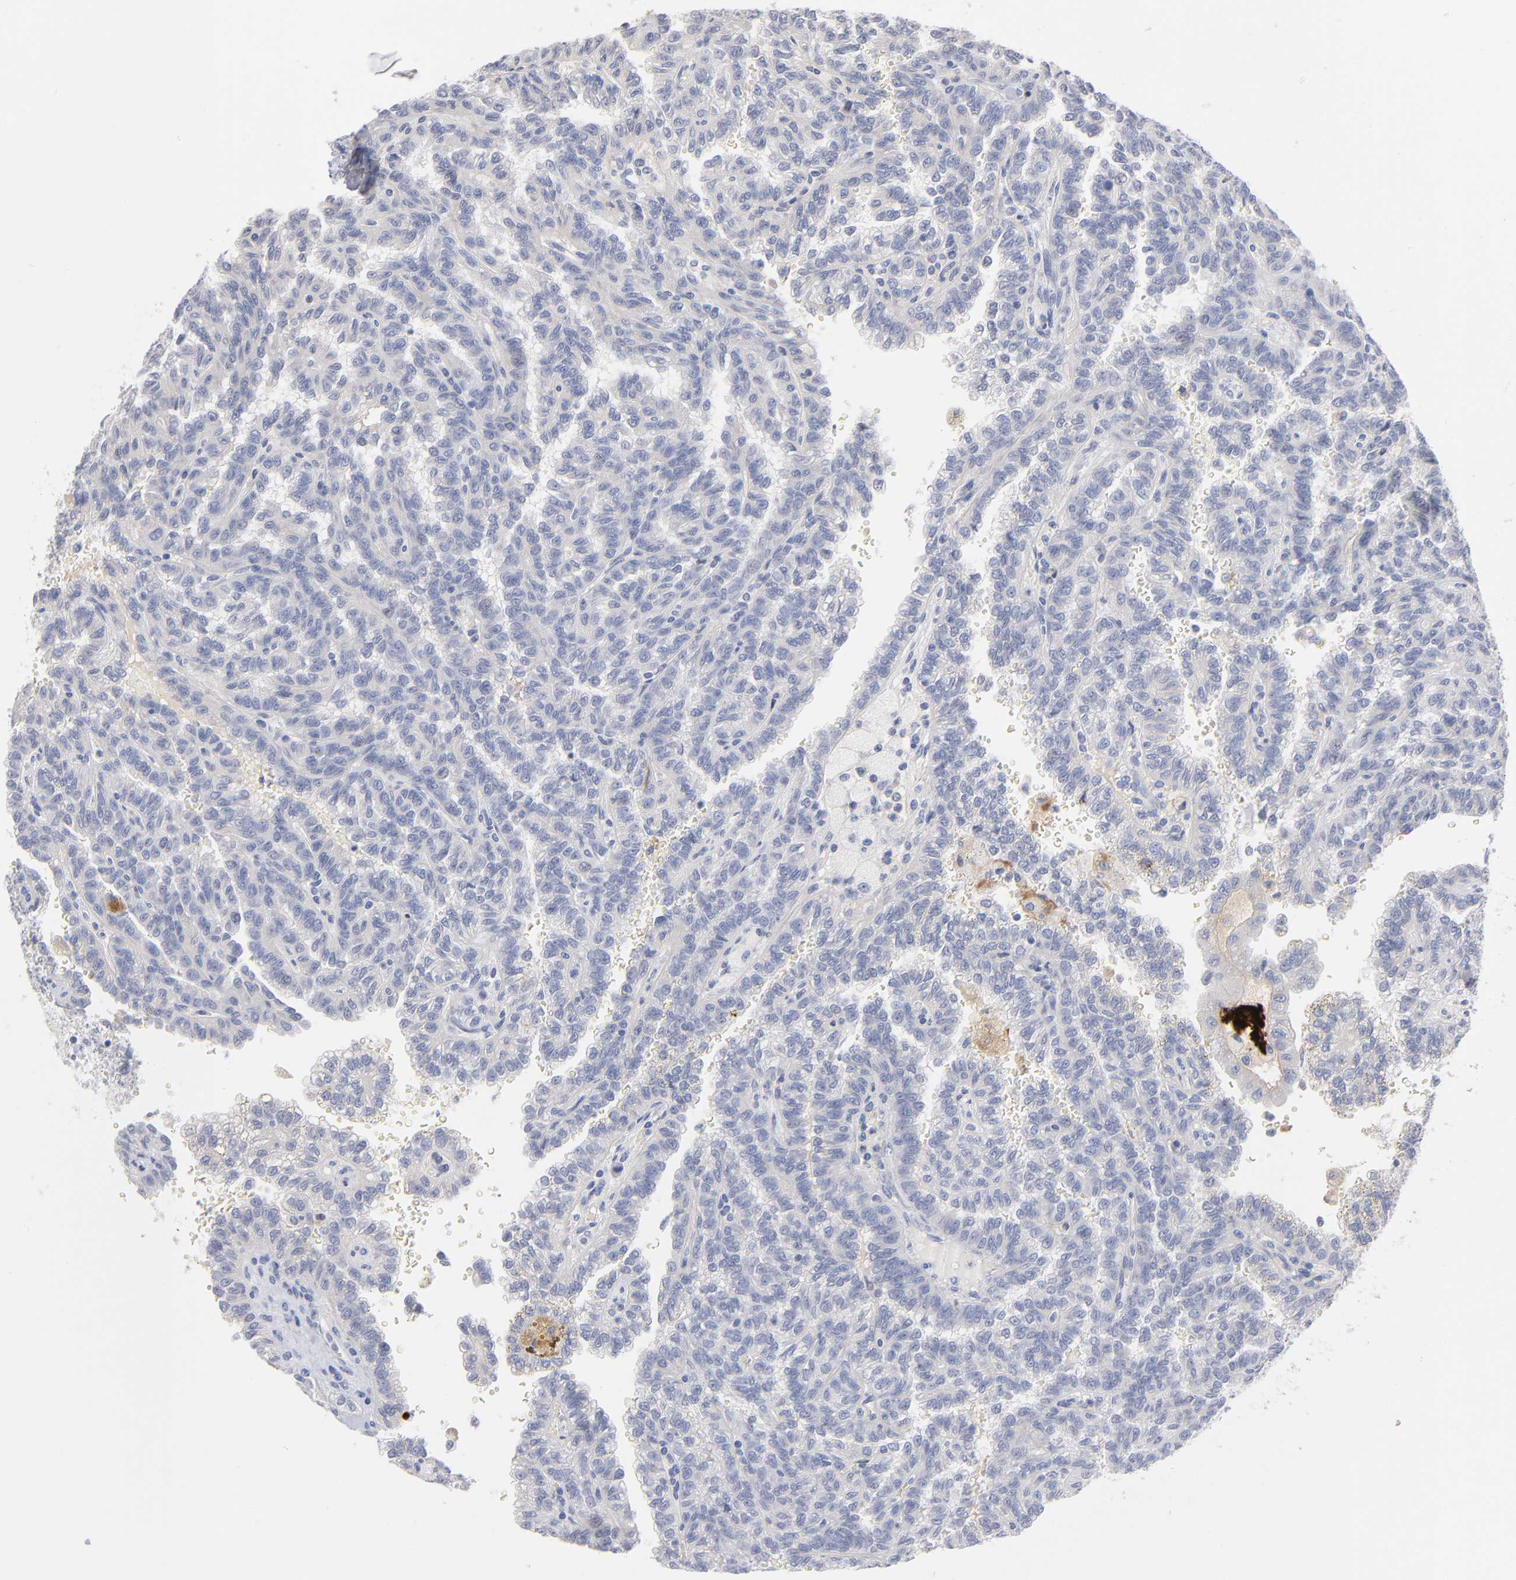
{"staining": {"intensity": "negative", "quantity": "none", "location": "none"}, "tissue": "renal cancer", "cell_type": "Tumor cells", "image_type": "cancer", "snomed": [{"axis": "morphology", "description": "Inflammation, NOS"}, {"axis": "morphology", "description": "Adenocarcinoma, NOS"}, {"axis": "topography", "description": "Kidney"}], "caption": "A photomicrograph of human renal adenocarcinoma is negative for staining in tumor cells.", "gene": "F12", "patient": {"sex": "male", "age": 68}}